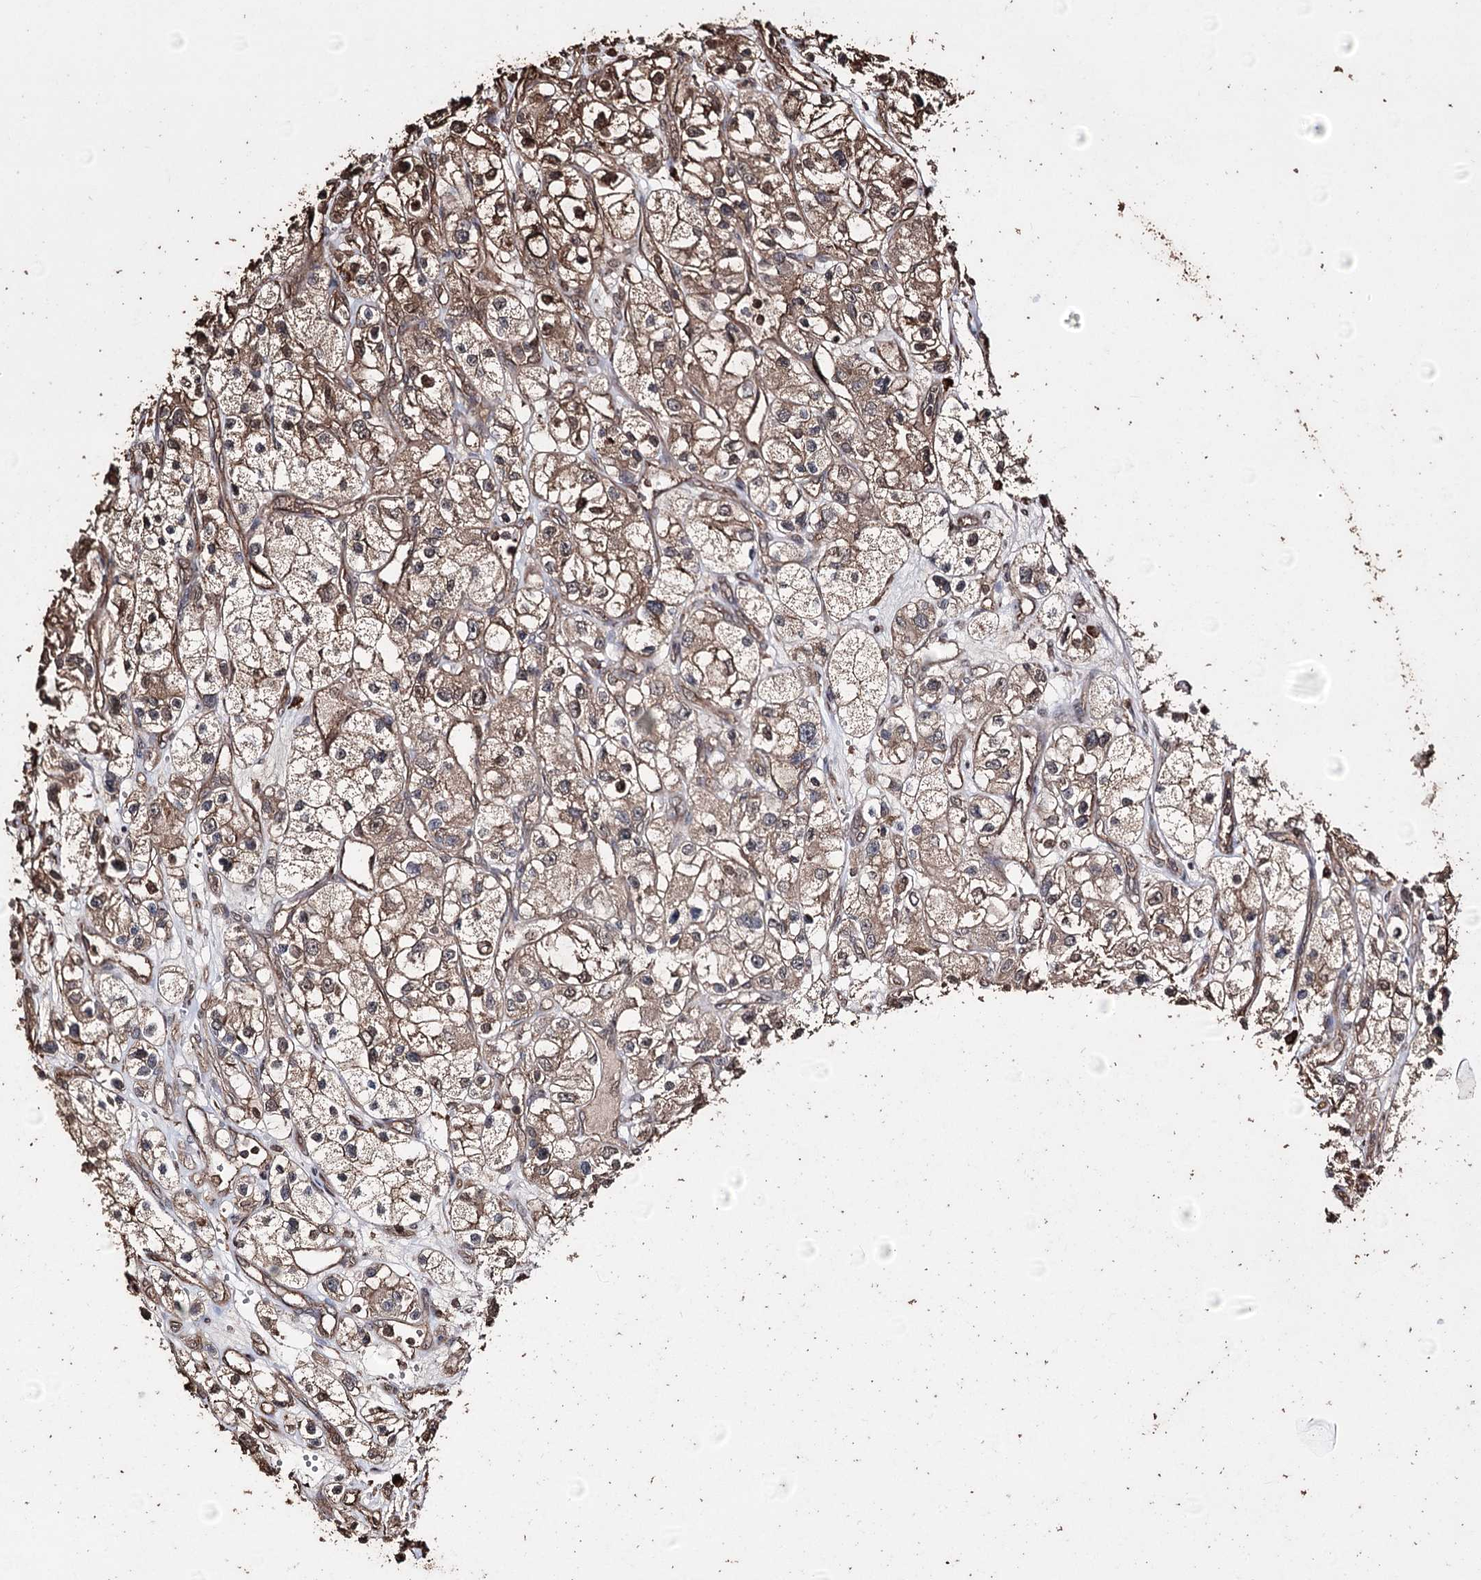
{"staining": {"intensity": "weak", "quantity": ">75%", "location": "cytoplasmic/membranous"}, "tissue": "renal cancer", "cell_type": "Tumor cells", "image_type": "cancer", "snomed": [{"axis": "morphology", "description": "Adenocarcinoma, NOS"}, {"axis": "topography", "description": "Kidney"}], "caption": "This photomicrograph exhibits adenocarcinoma (renal) stained with immunohistochemistry (IHC) to label a protein in brown. The cytoplasmic/membranous of tumor cells show weak positivity for the protein. Nuclei are counter-stained blue.", "gene": "ZNF662", "patient": {"sex": "female", "age": 57}}